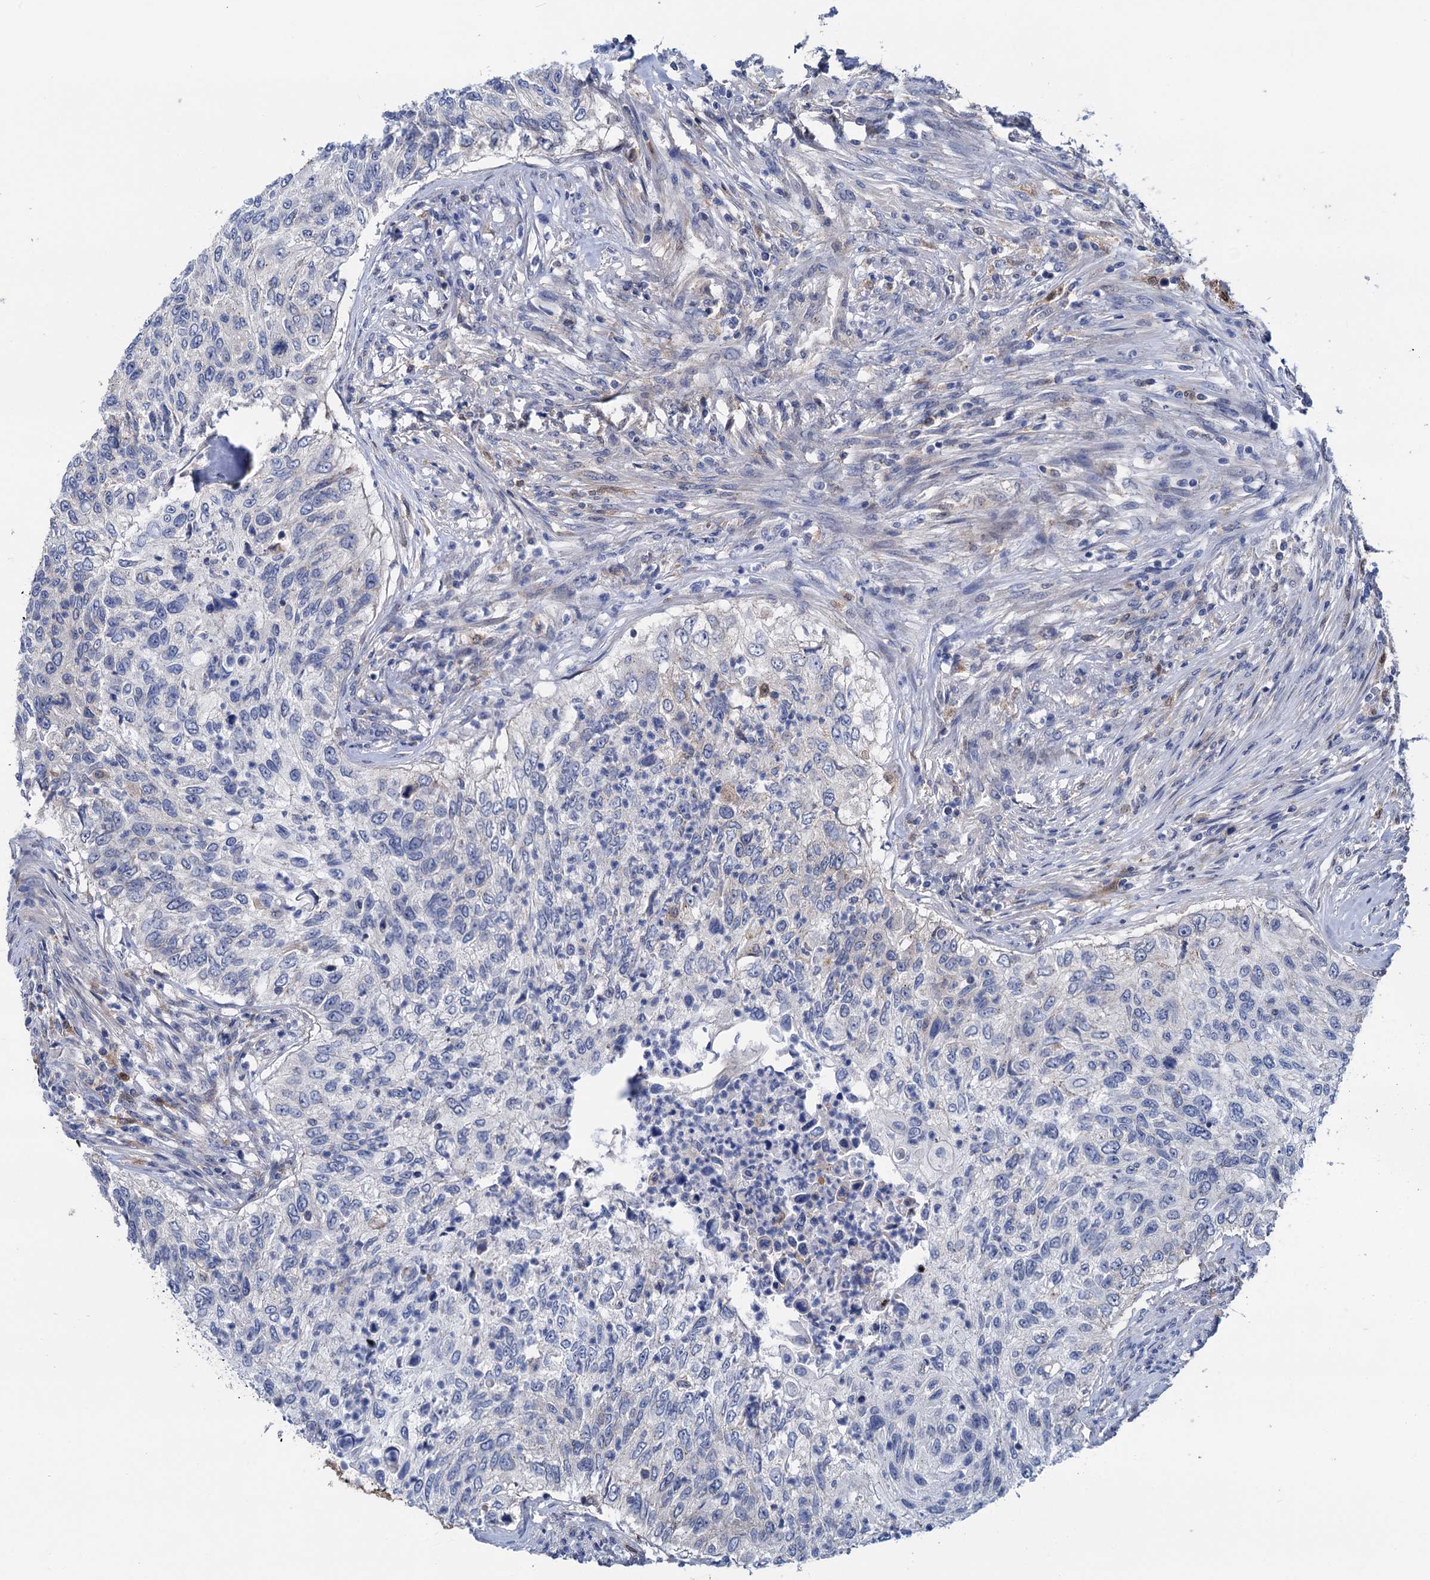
{"staining": {"intensity": "negative", "quantity": "none", "location": "none"}, "tissue": "urothelial cancer", "cell_type": "Tumor cells", "image_type": "cancer", "snomed": [{"axis": "morphology", "description": "Urothelial carcinoma, High grade"}, {"axis": "topography", "description": "Urinary bladder"}], "caption": "There is no significant expression in tumor cells of urothelial cancer.", "gene": "ZNRD2", "patient": {"sex": "female", "age": 60}}